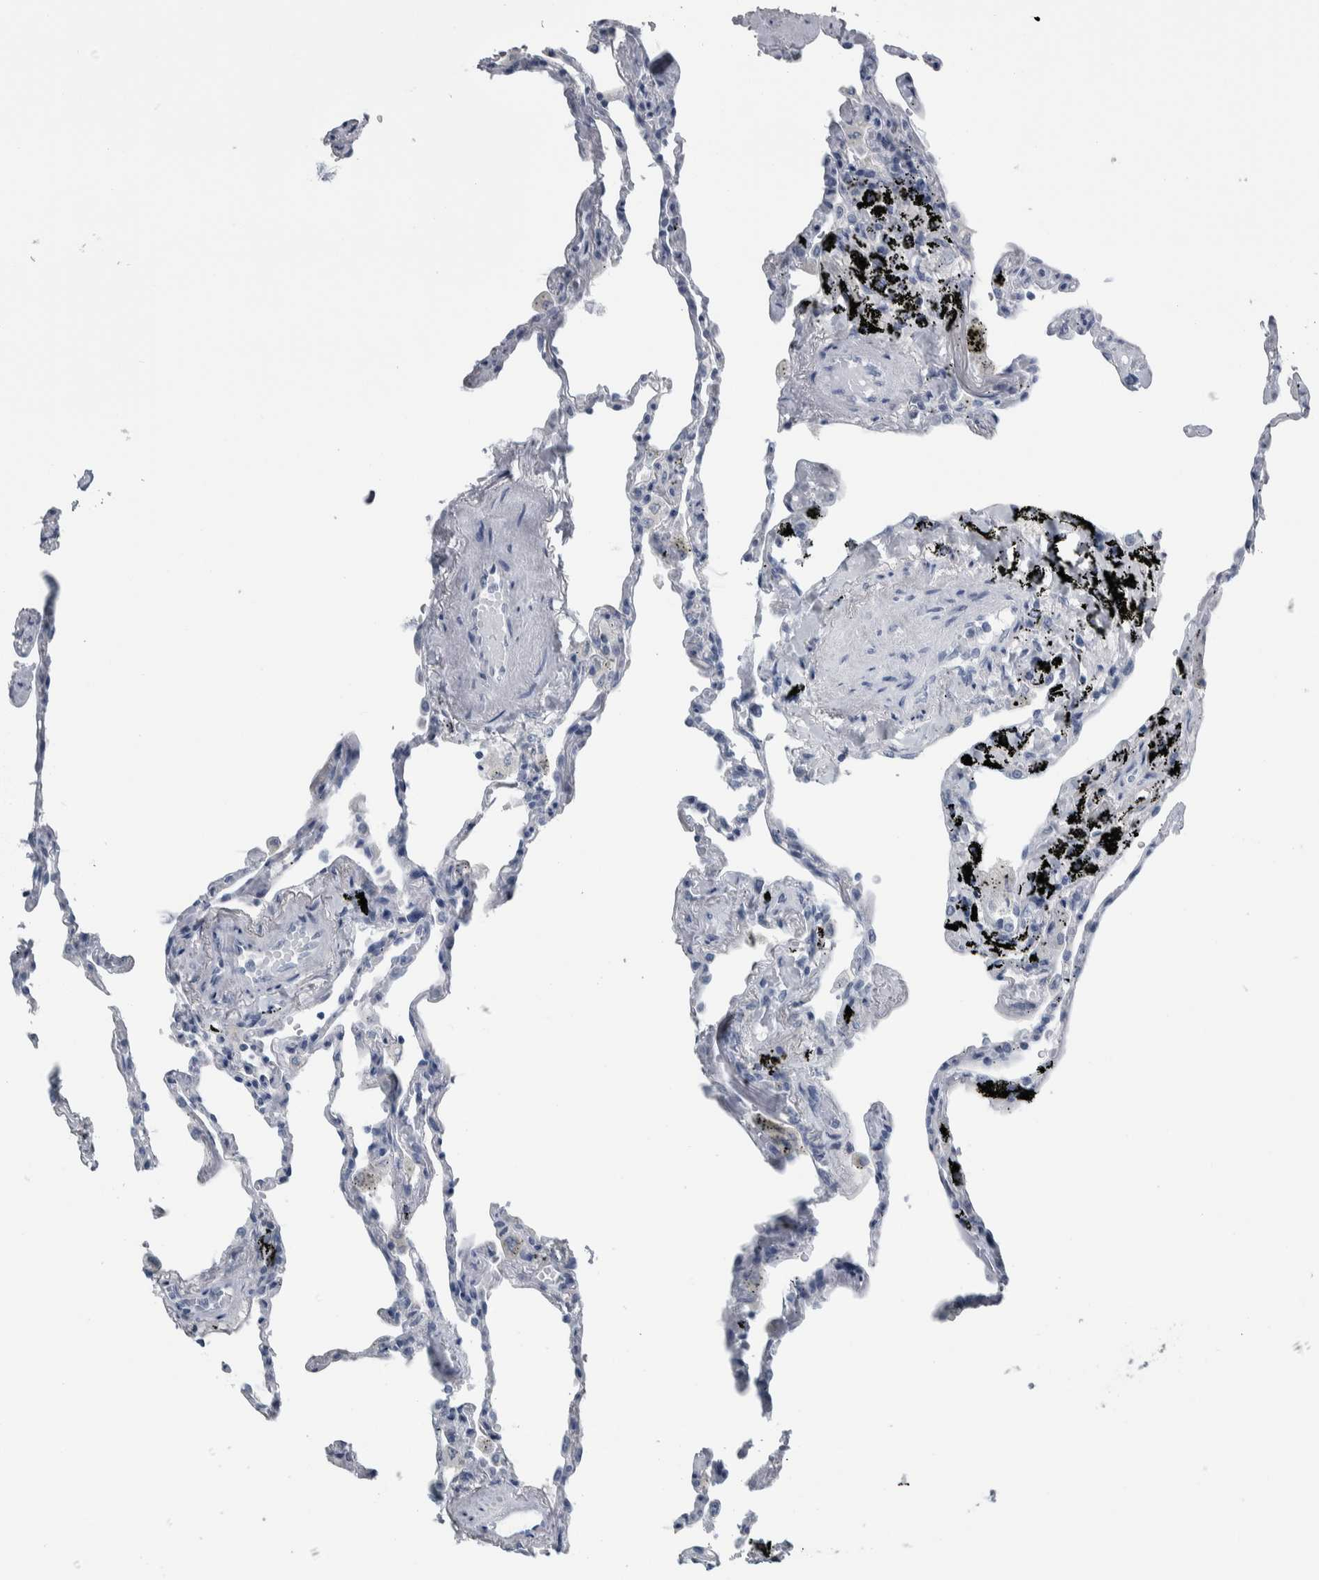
{"staining": {"intensity": "negative", "quantity": "none", "location": "none"}, "tissue": "lung", "cell_type": "Alveolar cells", "image_type": "normal", "snomed": [{"axis": "morphology", "description": "Normal tissue, NOS"}, {"axis": "topography", "description": "Lung"}], "caption": "This image is of unremarkable lung stained with IHC to label a protein in brown with the nuclei are counter-stained blue. There is no expression in alveolar cells.", "gene": "CDH17", "patient": {"sex": "male", "age": 59}}